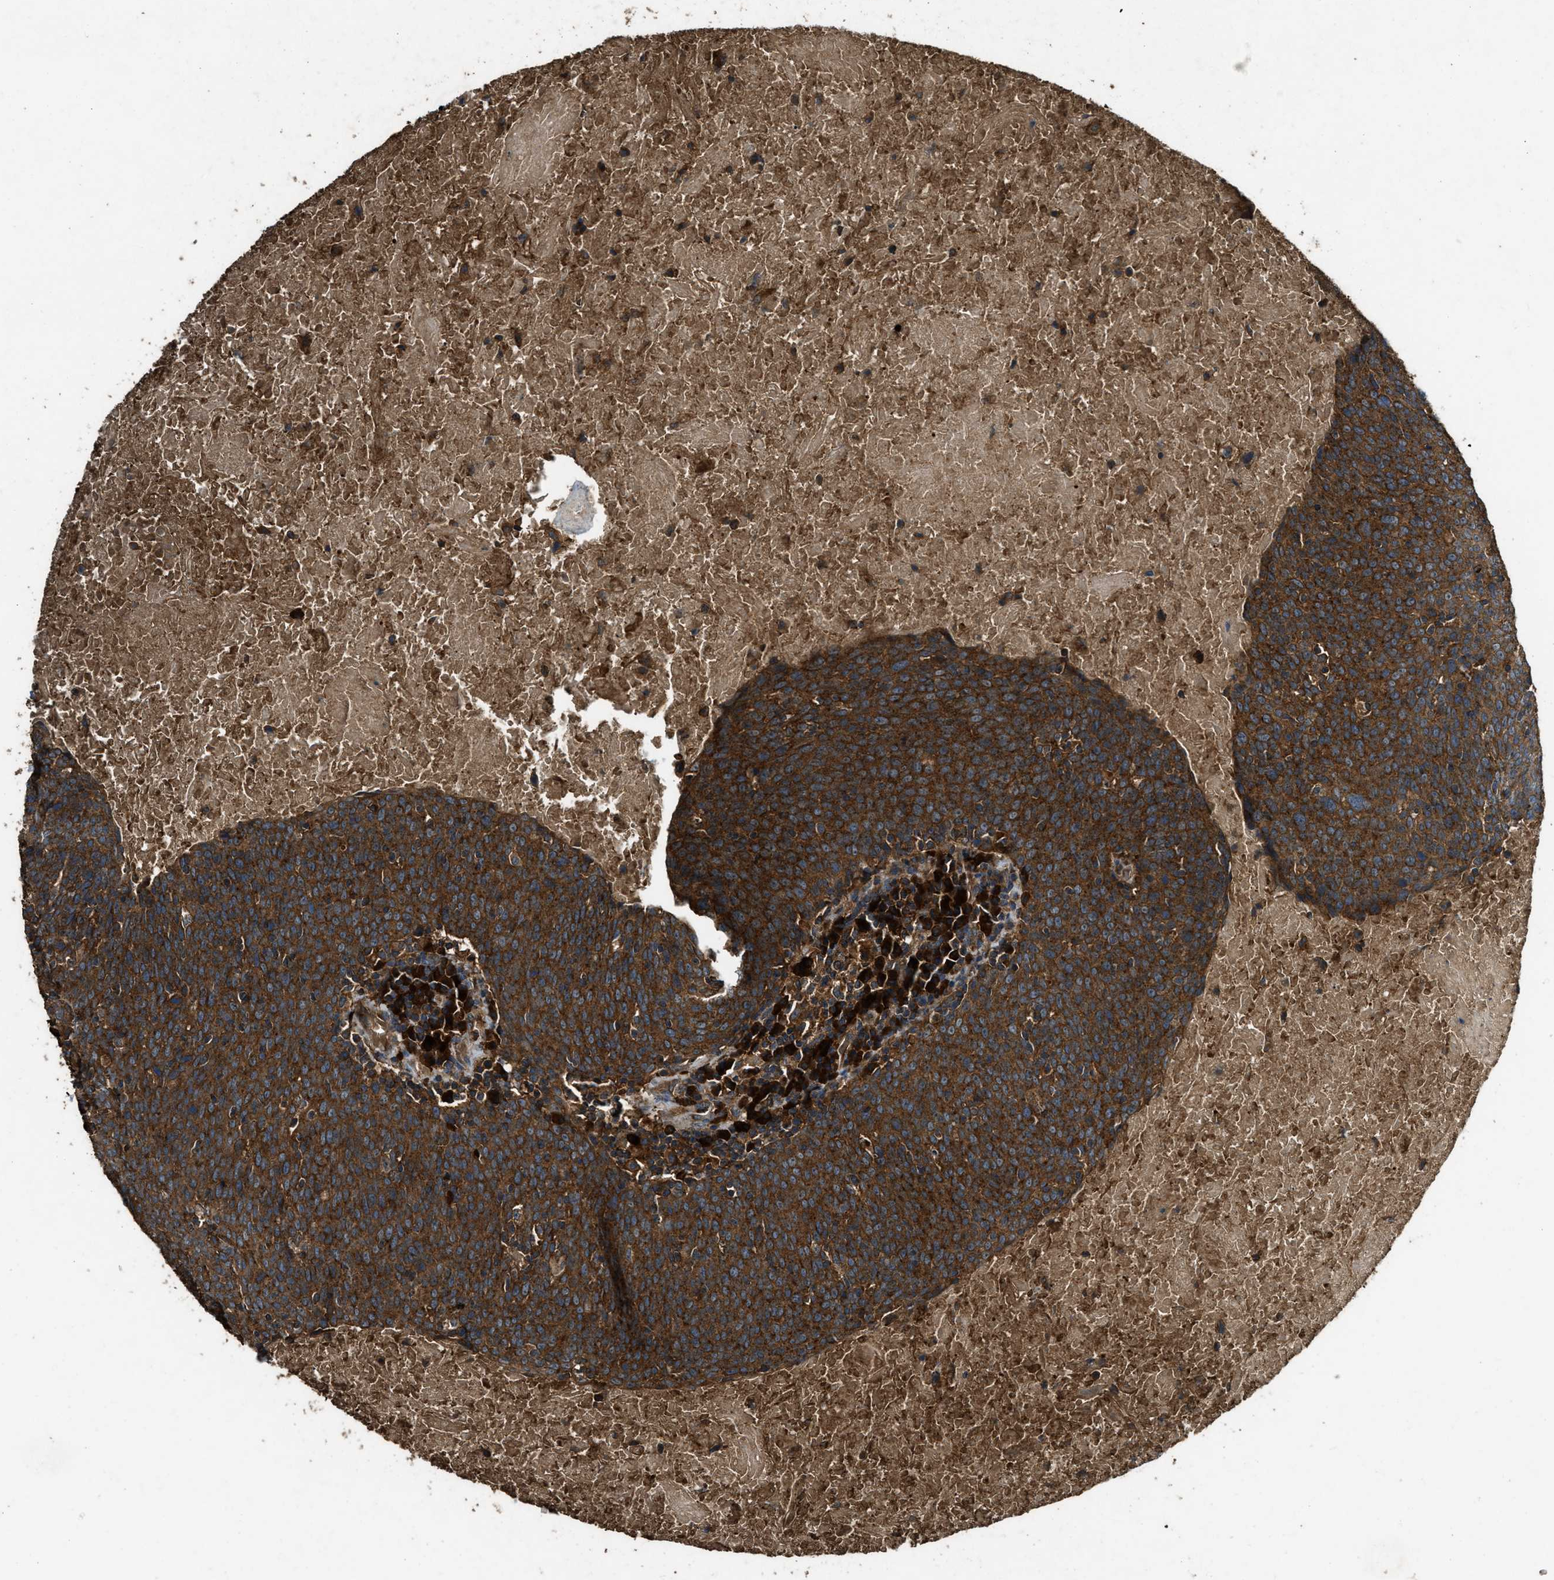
{"staining": {"intensity": "strong", "quantity": ">75%", "location": "cytoplasmic/membranous"}, "tissue": "head and neck cancer", "cell_type": "Tumor cells", "image_type": "cancer", "snomed": [{"axis": "morphology", "description": "Squamous cell carcinoma, NOS"}, {"axis": "morphology", "description": "Squamous cell carcinoma, metastatic, NOS"}, {"axis": "topography", "description": "Lymph node"}, {"axis": "topography", "description": "Head-Neck"}], "caption": "Head and neck cancer (metastatic squamous cell carcinoma) was stained to show a protein in brown. There is high levels of strong cytoplasmic/membranous expression in approximately >75% of tumor cells. Immunohistochemistry stains the protein in brown and the nuclei are stained blue.", "gene": "MAP3K8", "patient": {"sex": "male", "age": 62}}